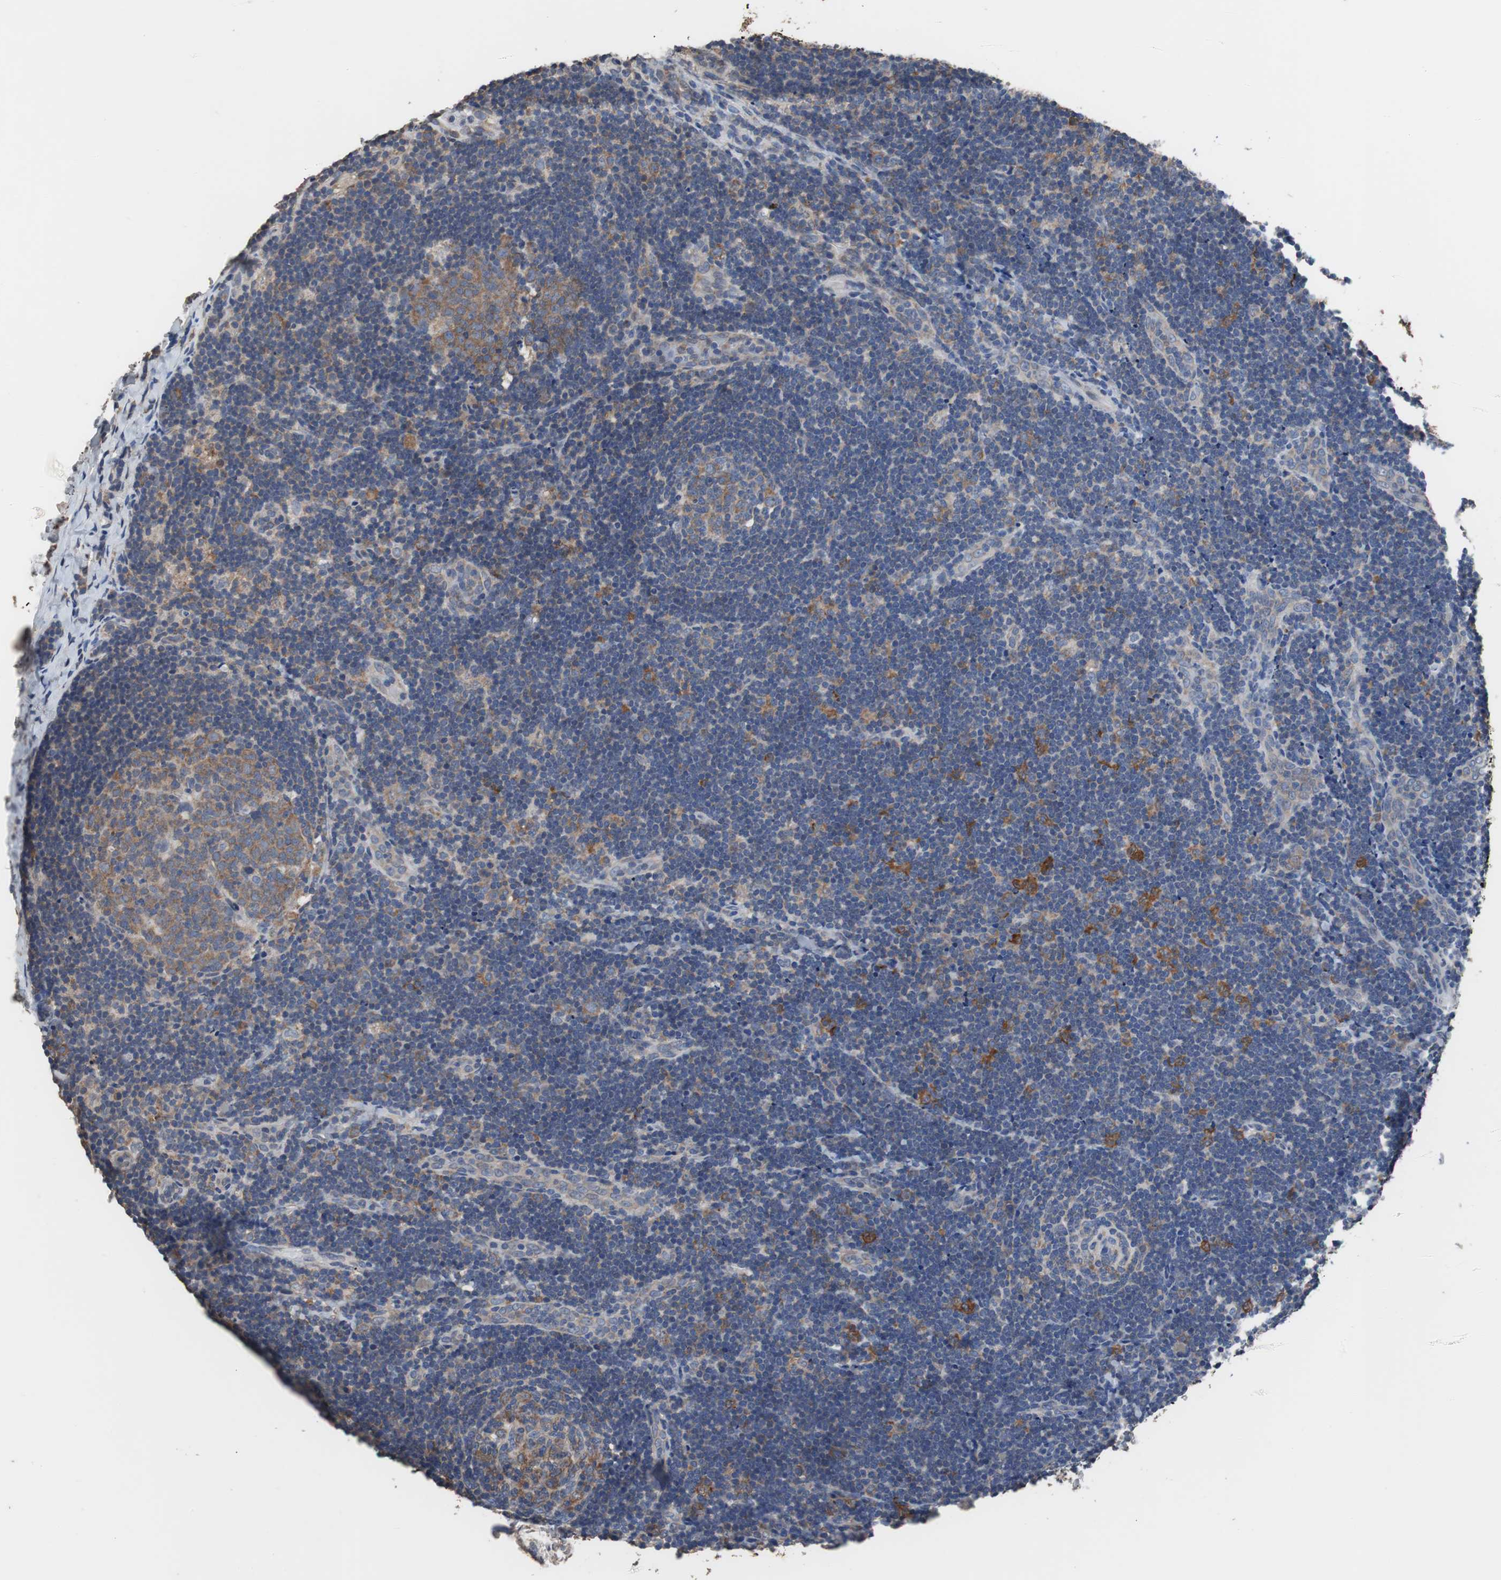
{"staining": {"intensity": "moderate", "quantity": ">75%", "location": "cytoplasmic/membranous"}, "tissue": "lymph node", "cell_type": "Germinal center cells", "image_type": "normal", "snomed": [{"axis": "morphology", "description": "Normal tissue, NOS"}, {"axis": "topography", "description": "Lymph node"}], "caption": "Benign lymph node reveals moderate cytoplasmic/membranous staining in about >75% of germinal center cells, visualized by immunohistochemistry. (Brightfield microscopy of DAB IHC at high magnification).", "gene": "USP10", "patient": {"sex": "female", "age": 14}}